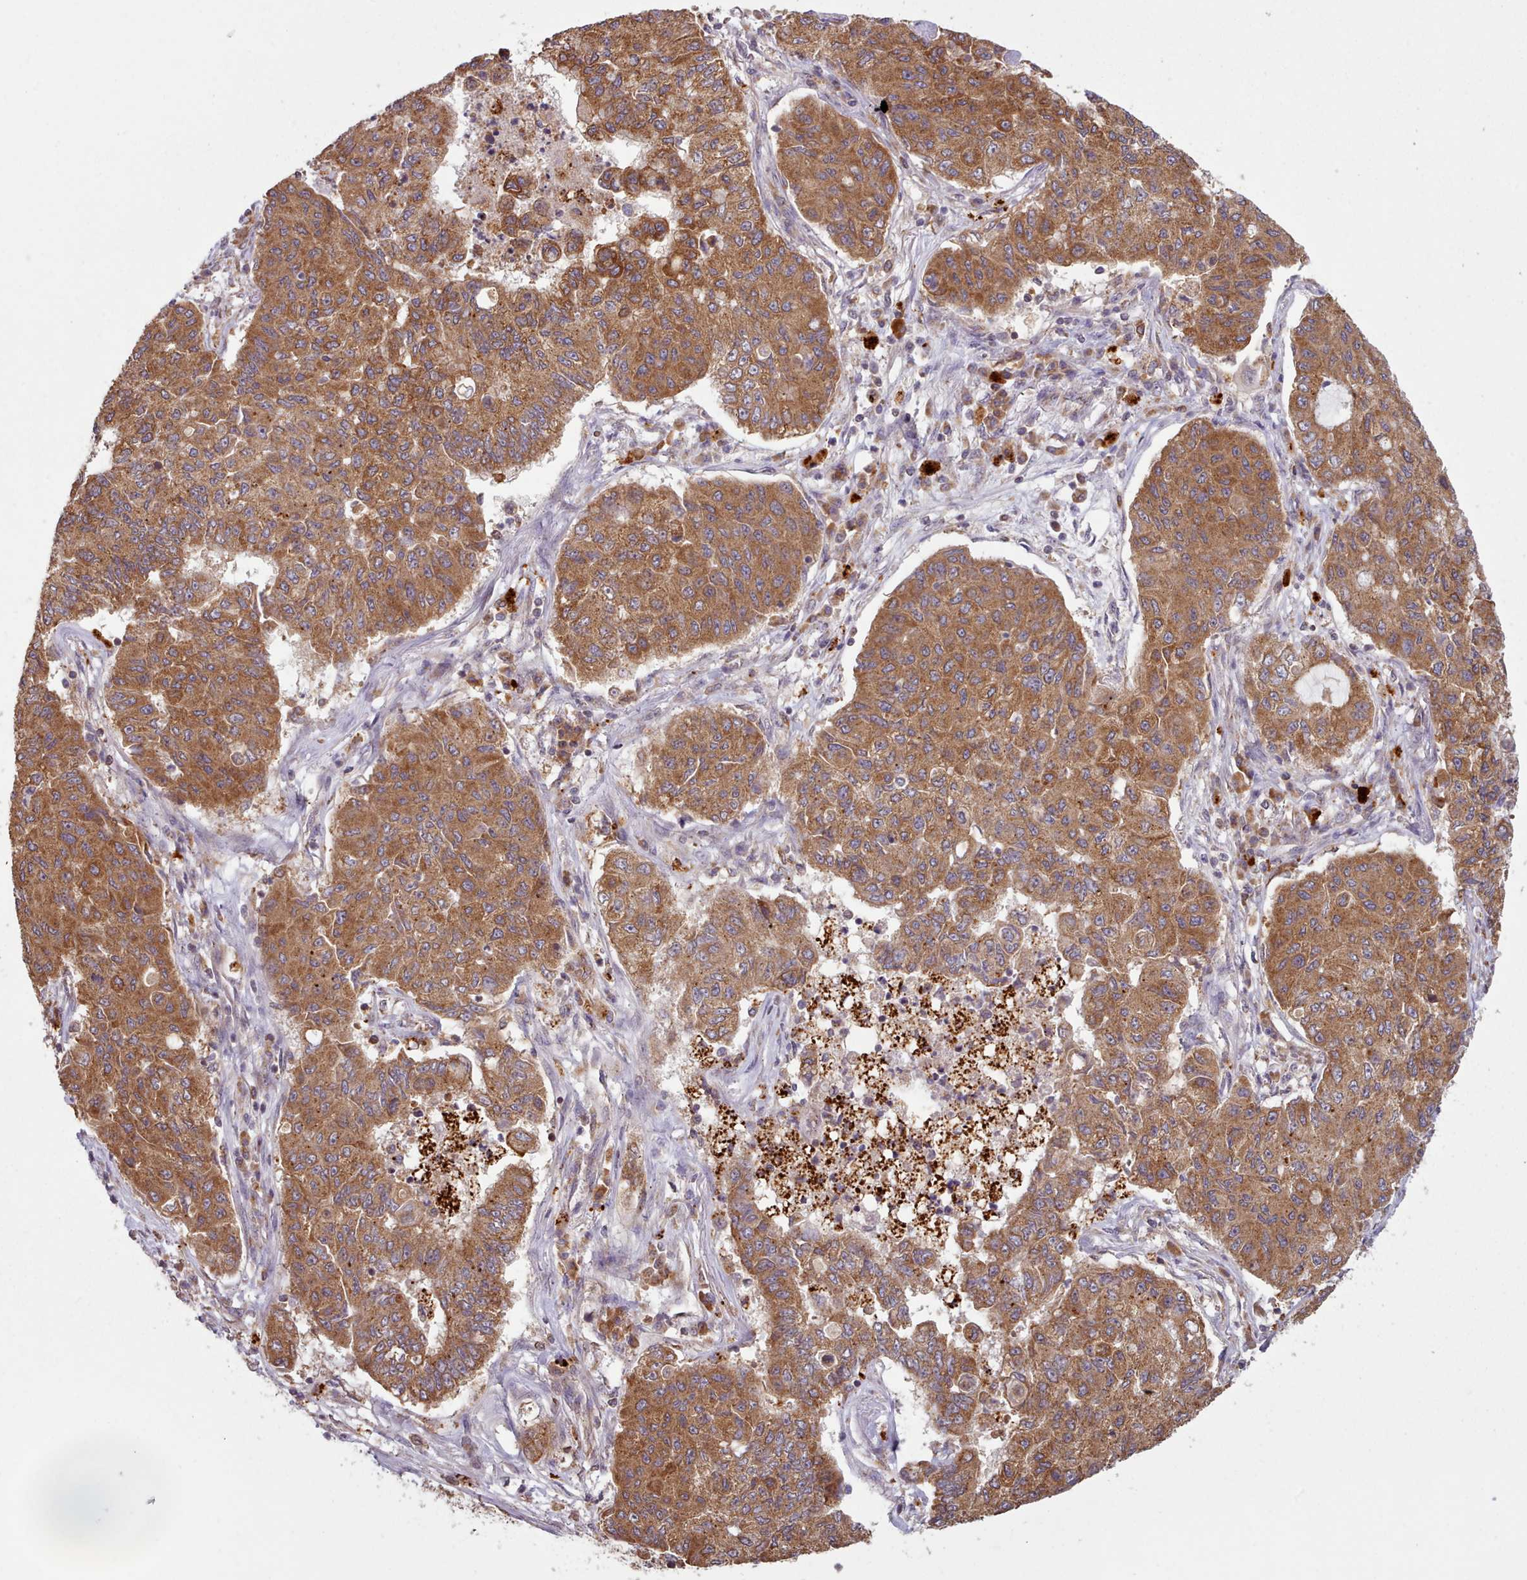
{"staining": {"intensity": "moderate", "quantity": ">75%", "location": "cytoplasmic/membranous"}, "tissue": "lung cancer", "cell_type": "Tumor cells", "image_type": "cancer", "snomed": [{"axis": "morphology", "description": "Squamous cell carcinoma, NOS"}, {"axis": "topography", "description": "Lung"}], "caption": "IHC (DAB (3,3'-diaminobenzidine)) staining of lung cancer exhibits moderate cytoplasmic/membranous protein positivity in about >75% of tumor cells.", "gene": "CRYBG1", "patient": {"sex": "male", "age": 74}}